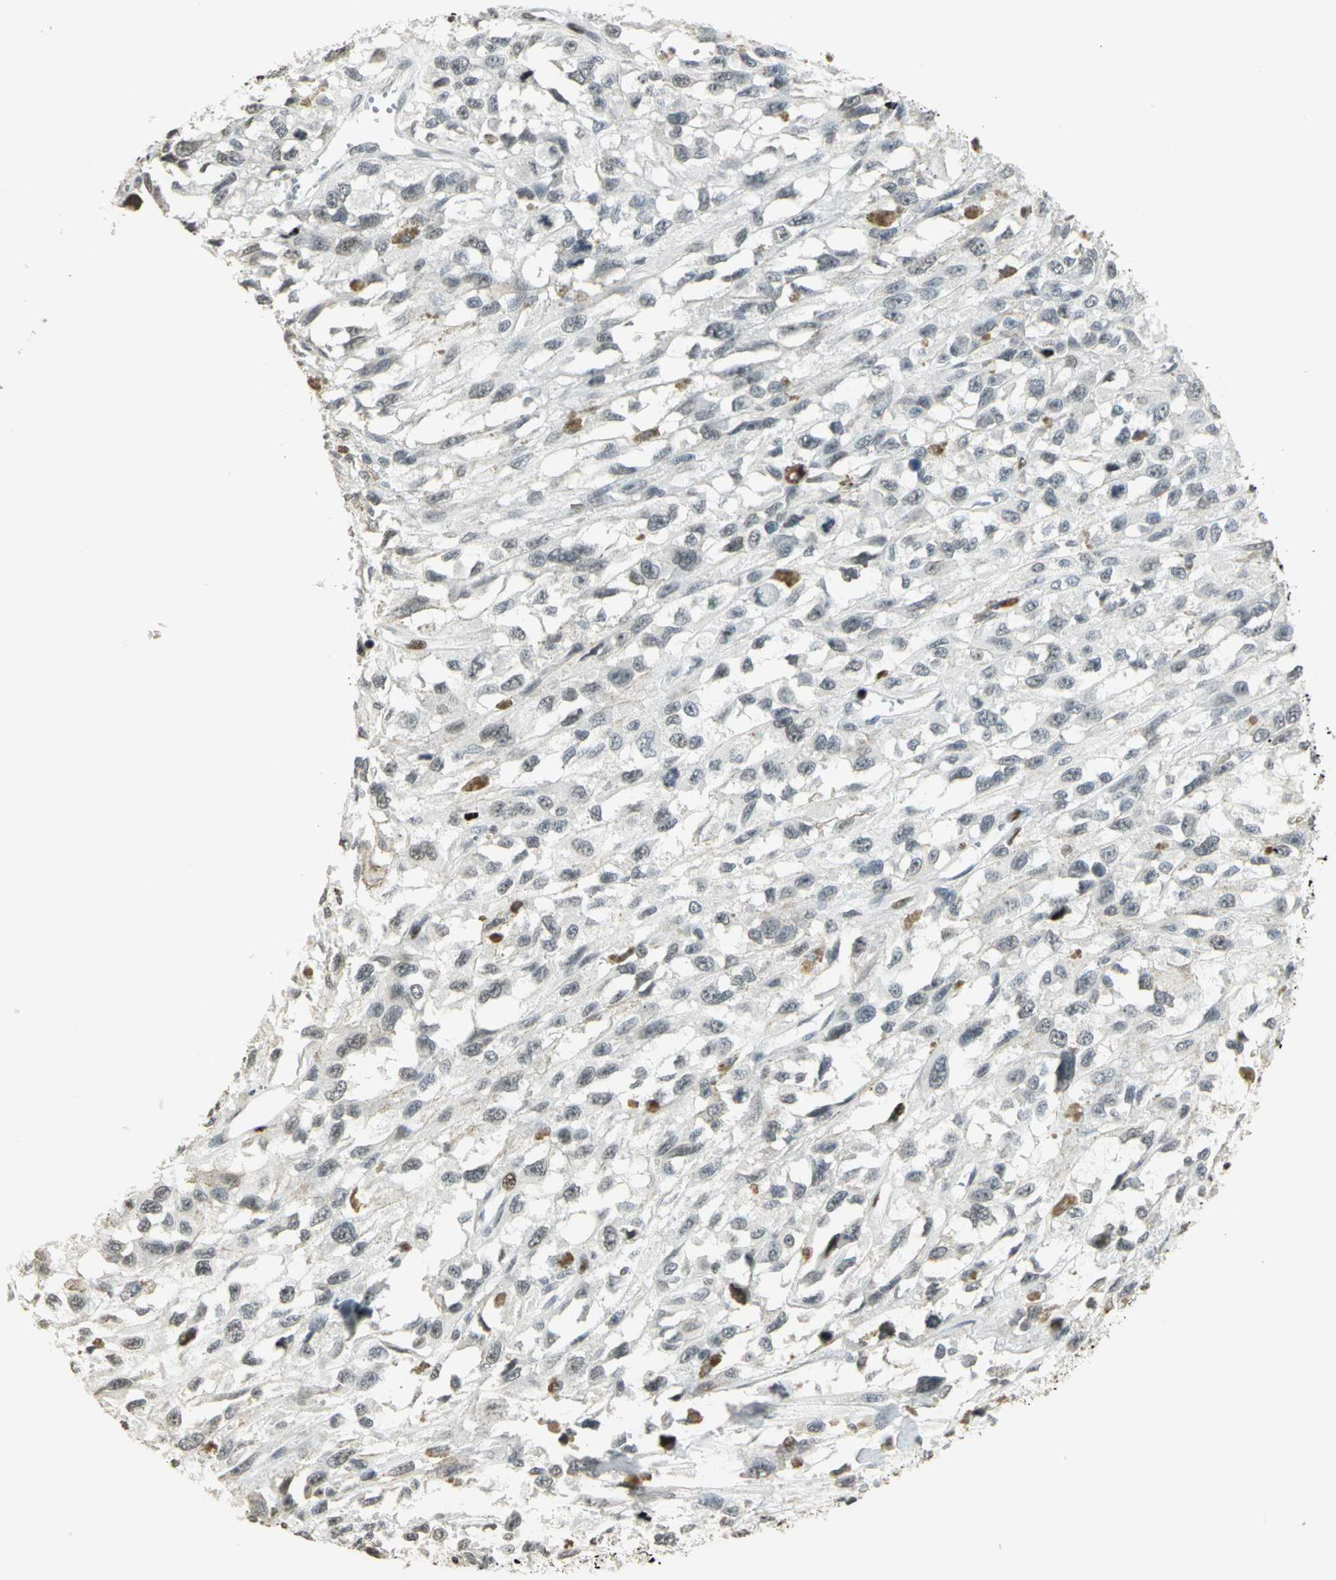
{"staining": {"intensity": "negative", "quantity": "none", "location": "none"}, "tissue": "melanoma", "cell_type": "Tumor cells", "image_type": "cancer", "snomed": [{"axis": "morphology", "description": "Malignant melanoma, Metastatic site"}, {"axis": "topography", "description": "Lymph node"}], "caption": "Immunohistochemistry (IHC) of human melanoma shows no positivity in tumor cells.", "gene": "KDM1A", "patient": {"sex": "male", "age": 59}}